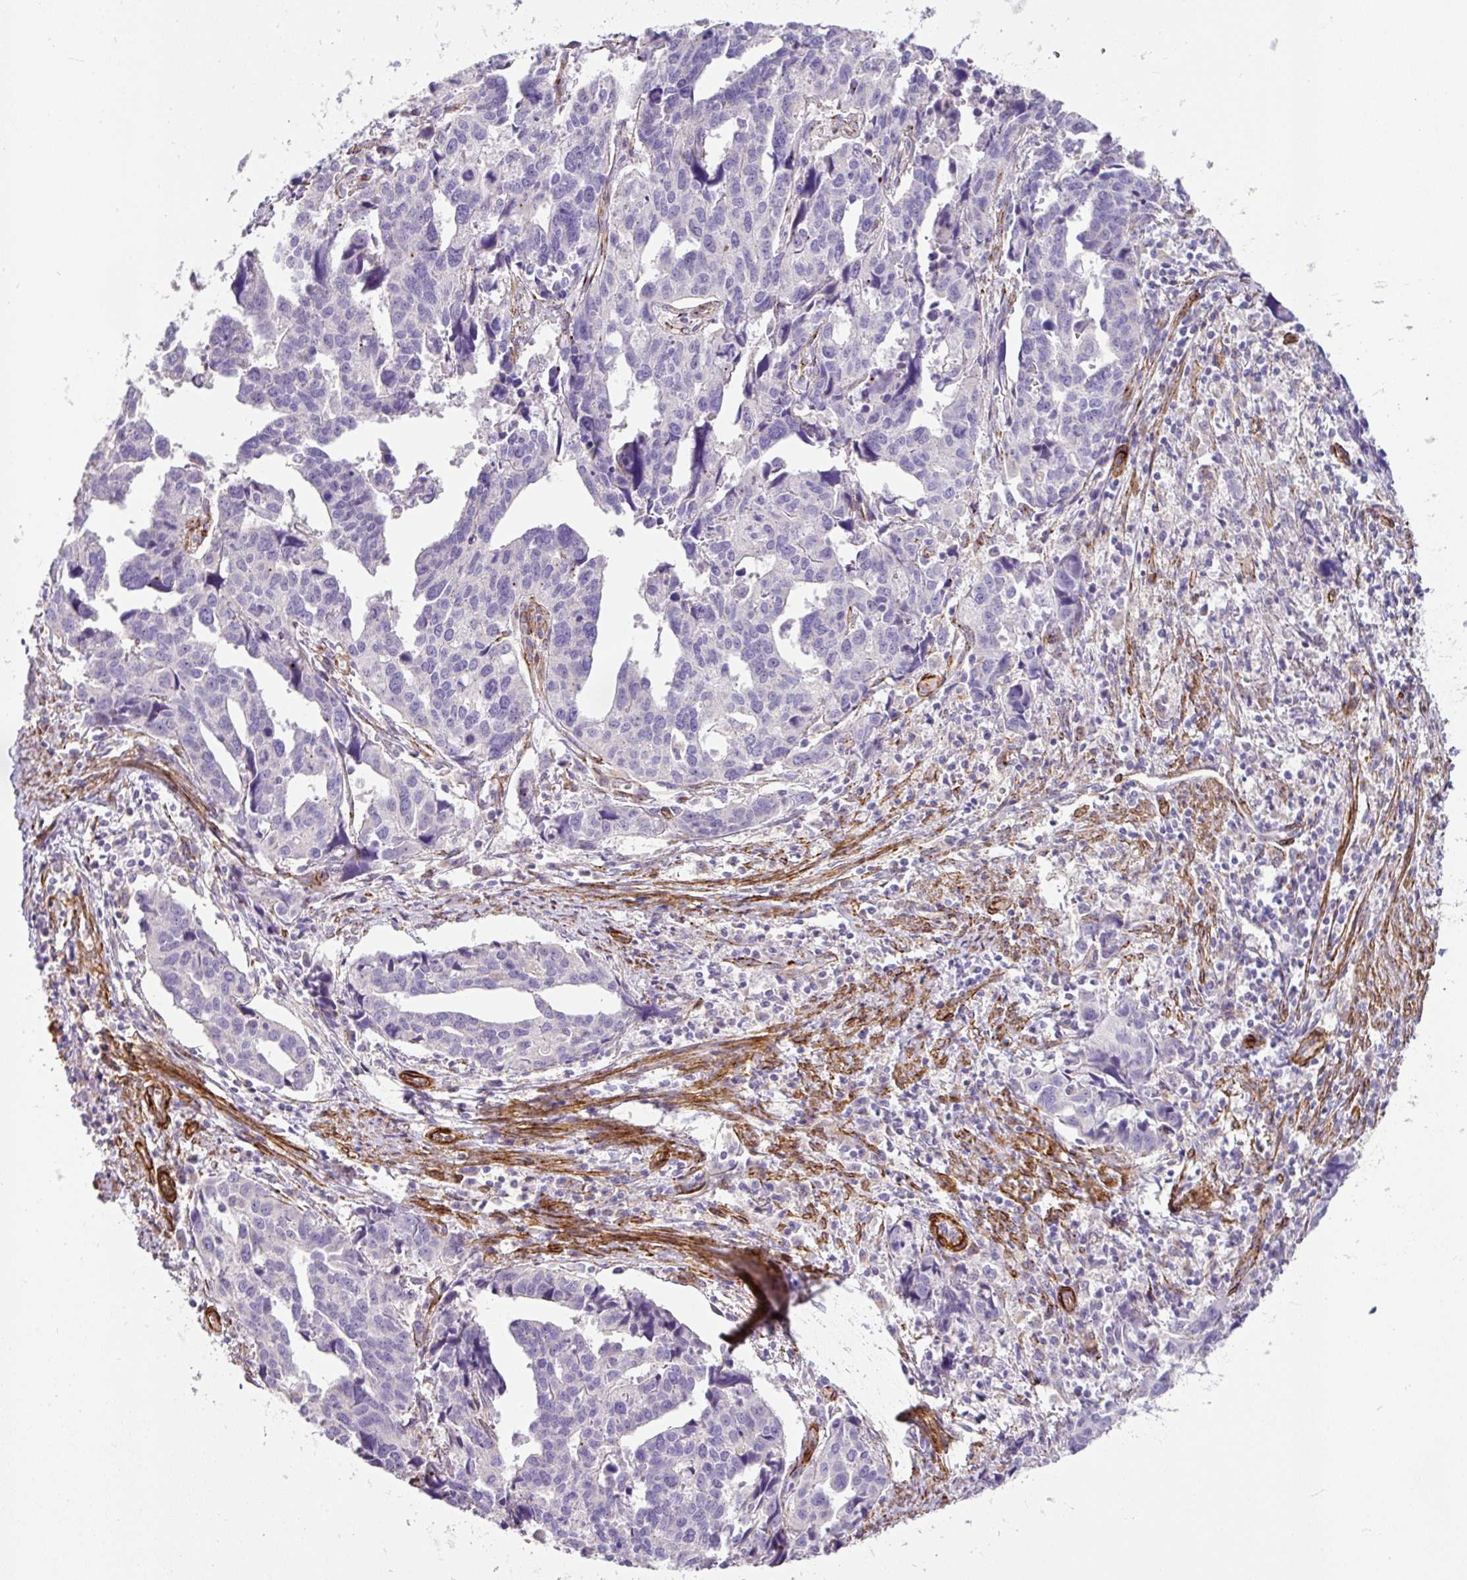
{"staining": {"intensity": "negative", "quantity": "none", "location": "none"}, "tissue": "endometrial cancer", "cell_type": "Tumor cells", "image_type": "cancer", "snomed": [{"axis": "morphology", "description": "Adenocarcinoma, NOS"}, {"axis": "topography", "description": "Endometrium"}], "caption": "DAB (3,3'-diaminobenzidine) immunohistochemical staining of adenocarcinoma (endometrial) shows no significant positivity in tumor cells. (Immunohistochemistry, brightfield microscopy, high magnification).", "gene": "SLC25A17", "patient": {"sex": "female", "age": 73}}